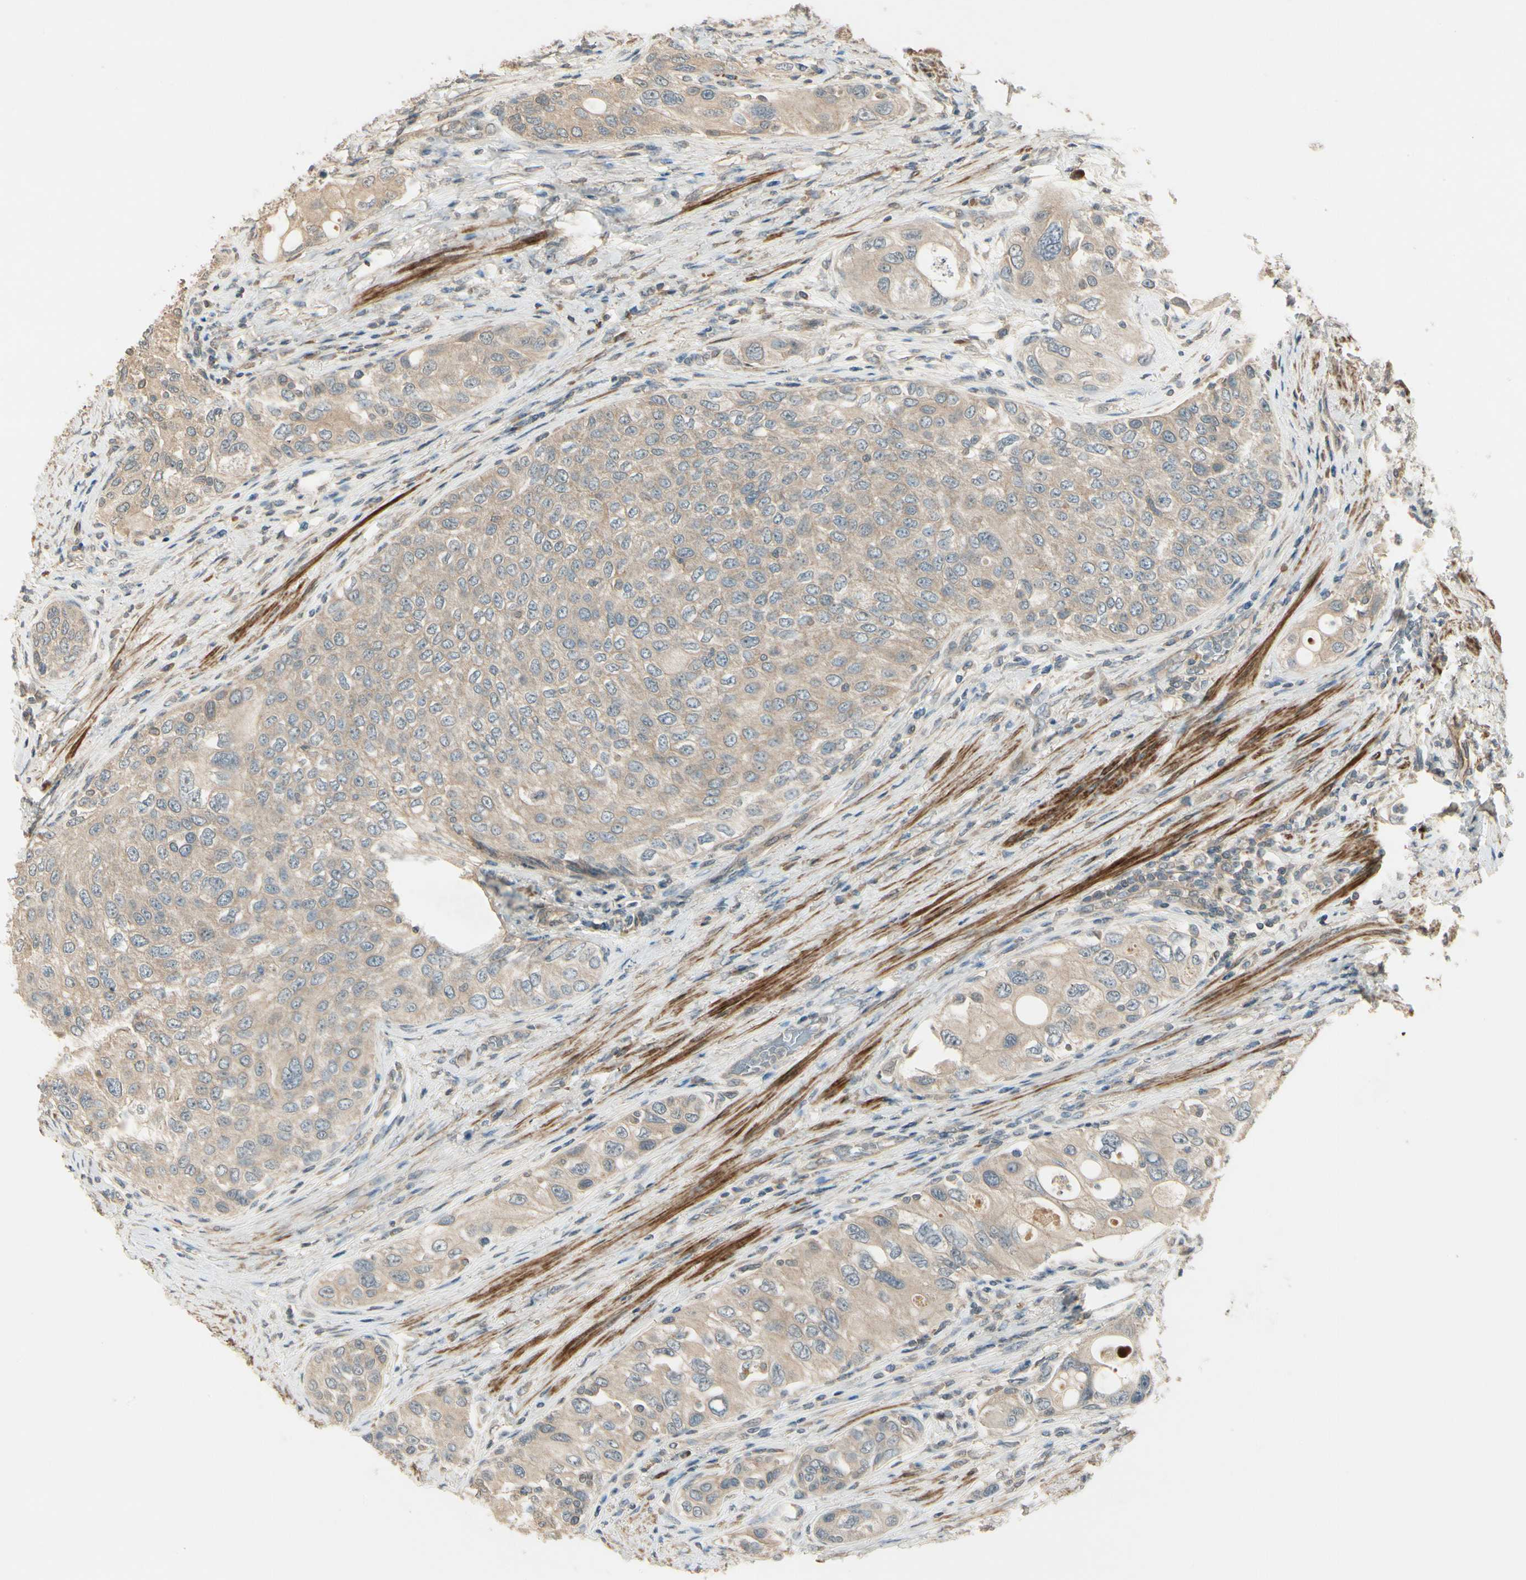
{"staining": {"intensity": "weak", "quantity": ">75%", "location": "cytoplasmic/membranous"}, "tissue": "urothelial cancer", "cell_type": "Tumor cells", "image_type": "cancer", "snomed": [{"axis": "morphology", "description": "Urothelial carcinoma, High grade"}, {"axis": "topography", "description": "Urinary bladder"}], "caption": "Immunohistochemistry (DAB (3,3'-diaminobenzidine)) staining of urothelial cancer exhibits weak cytoplasmic/membranous protein positivity in approximately >75% of tumor cells.", "gene": "ACVR1", "patient": {"sex": "female", "age": 56}}